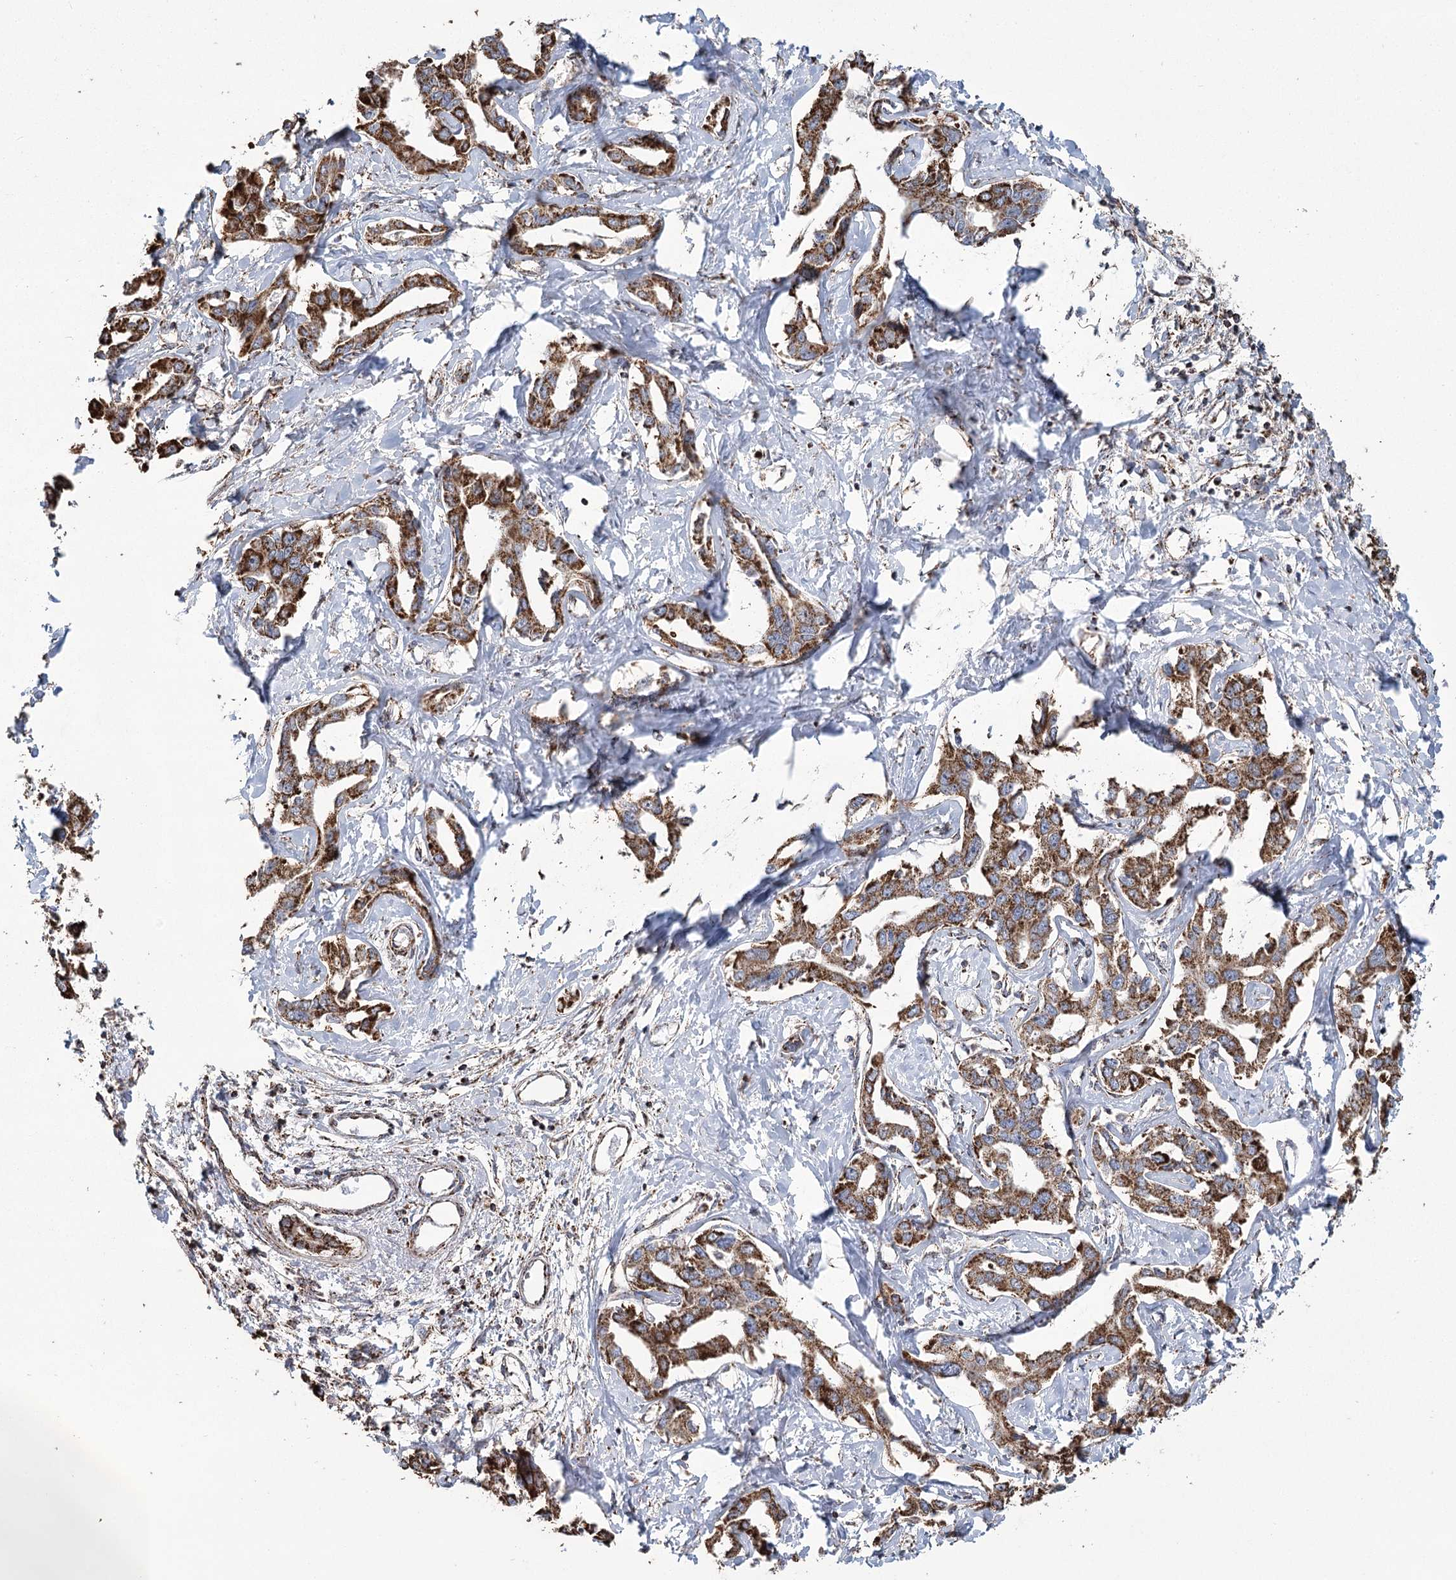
{"staining": {"intensity": "strong", "quantity": ">75%", "location": "cytoplasmic/membranous"}, "tissue": "liver cancer", "cell_type": "Tumor cells", "image_type": "cancer", "snomed": [{"axis": "morphology", "description": "Cholangiocarcinoma"}, {"axis": "topography", "description": "Liver"}], "caption": "Tumor cells show high levels of strong cytoplasmic/membranous expression in approximately >75% of cells in liver cancer. Using DAB (3,3'-diaminobenzidine) (brown) and hematoxylin (blue) stains, captured at high magnification using brightfield microscopy.", "gene": "RANBP3L", "patient": {"sex": "male", "age": 59}}